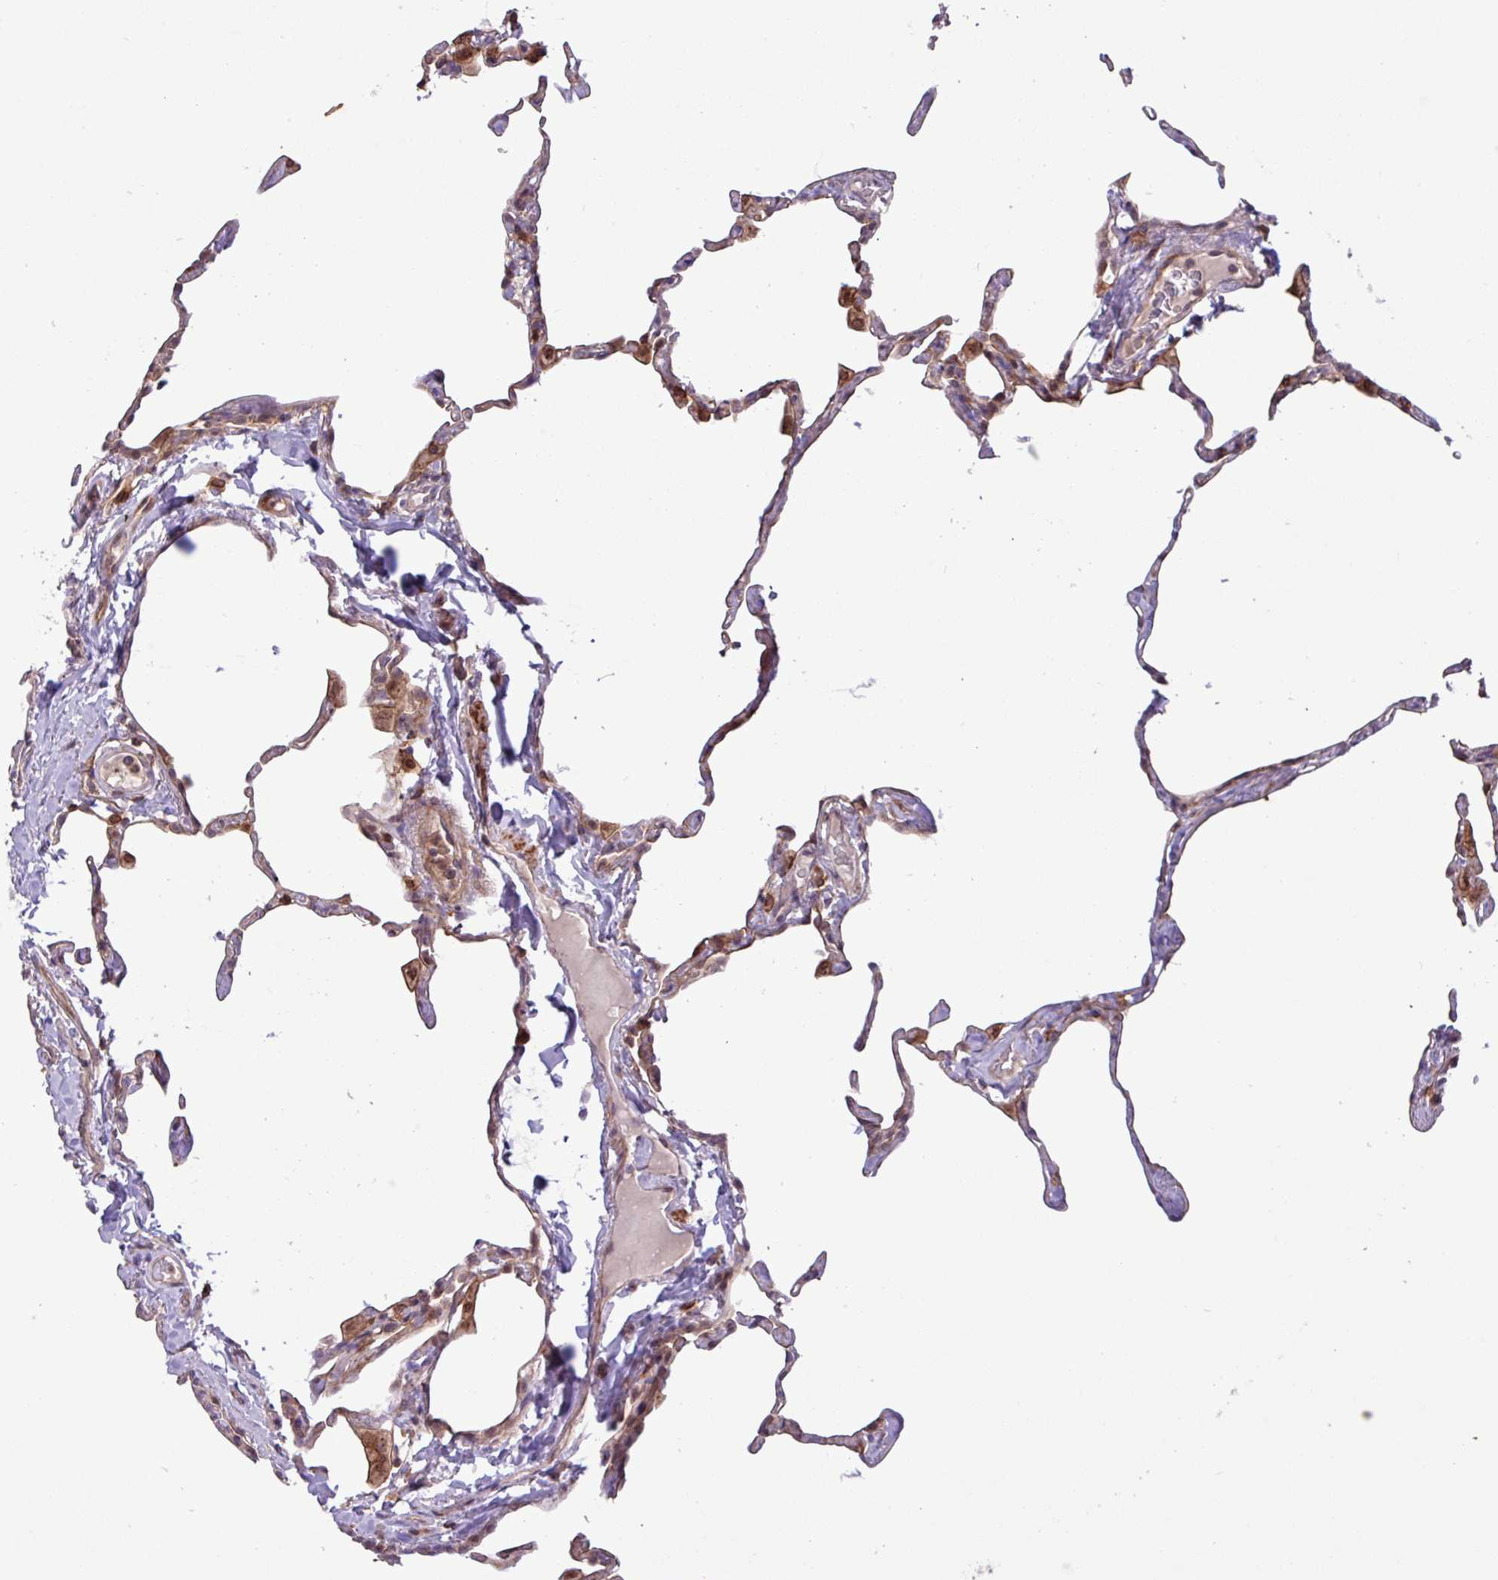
{"staining": {"intensity": "moderate", "quantity": "<25%", "location": "cytoplasmic/membranous,nuclear"}, "tissue": "lung", "cell_type": "Alveolar cells", "image_type": "normal", "snomed": [{"axis": "morphology", "description": "Normal tissue, NOS"}, {"axis": "topography", "description": "Lung"}], "caption": "Unremarkable lung was stained to show a protein in brown. There is low levels of moderate cytoplasmic/membranous,nuclear positivity in approximately <25% of alveolar cells.", "gene": "CNTRL", "patient": {"sex": "male", "age": 65}}